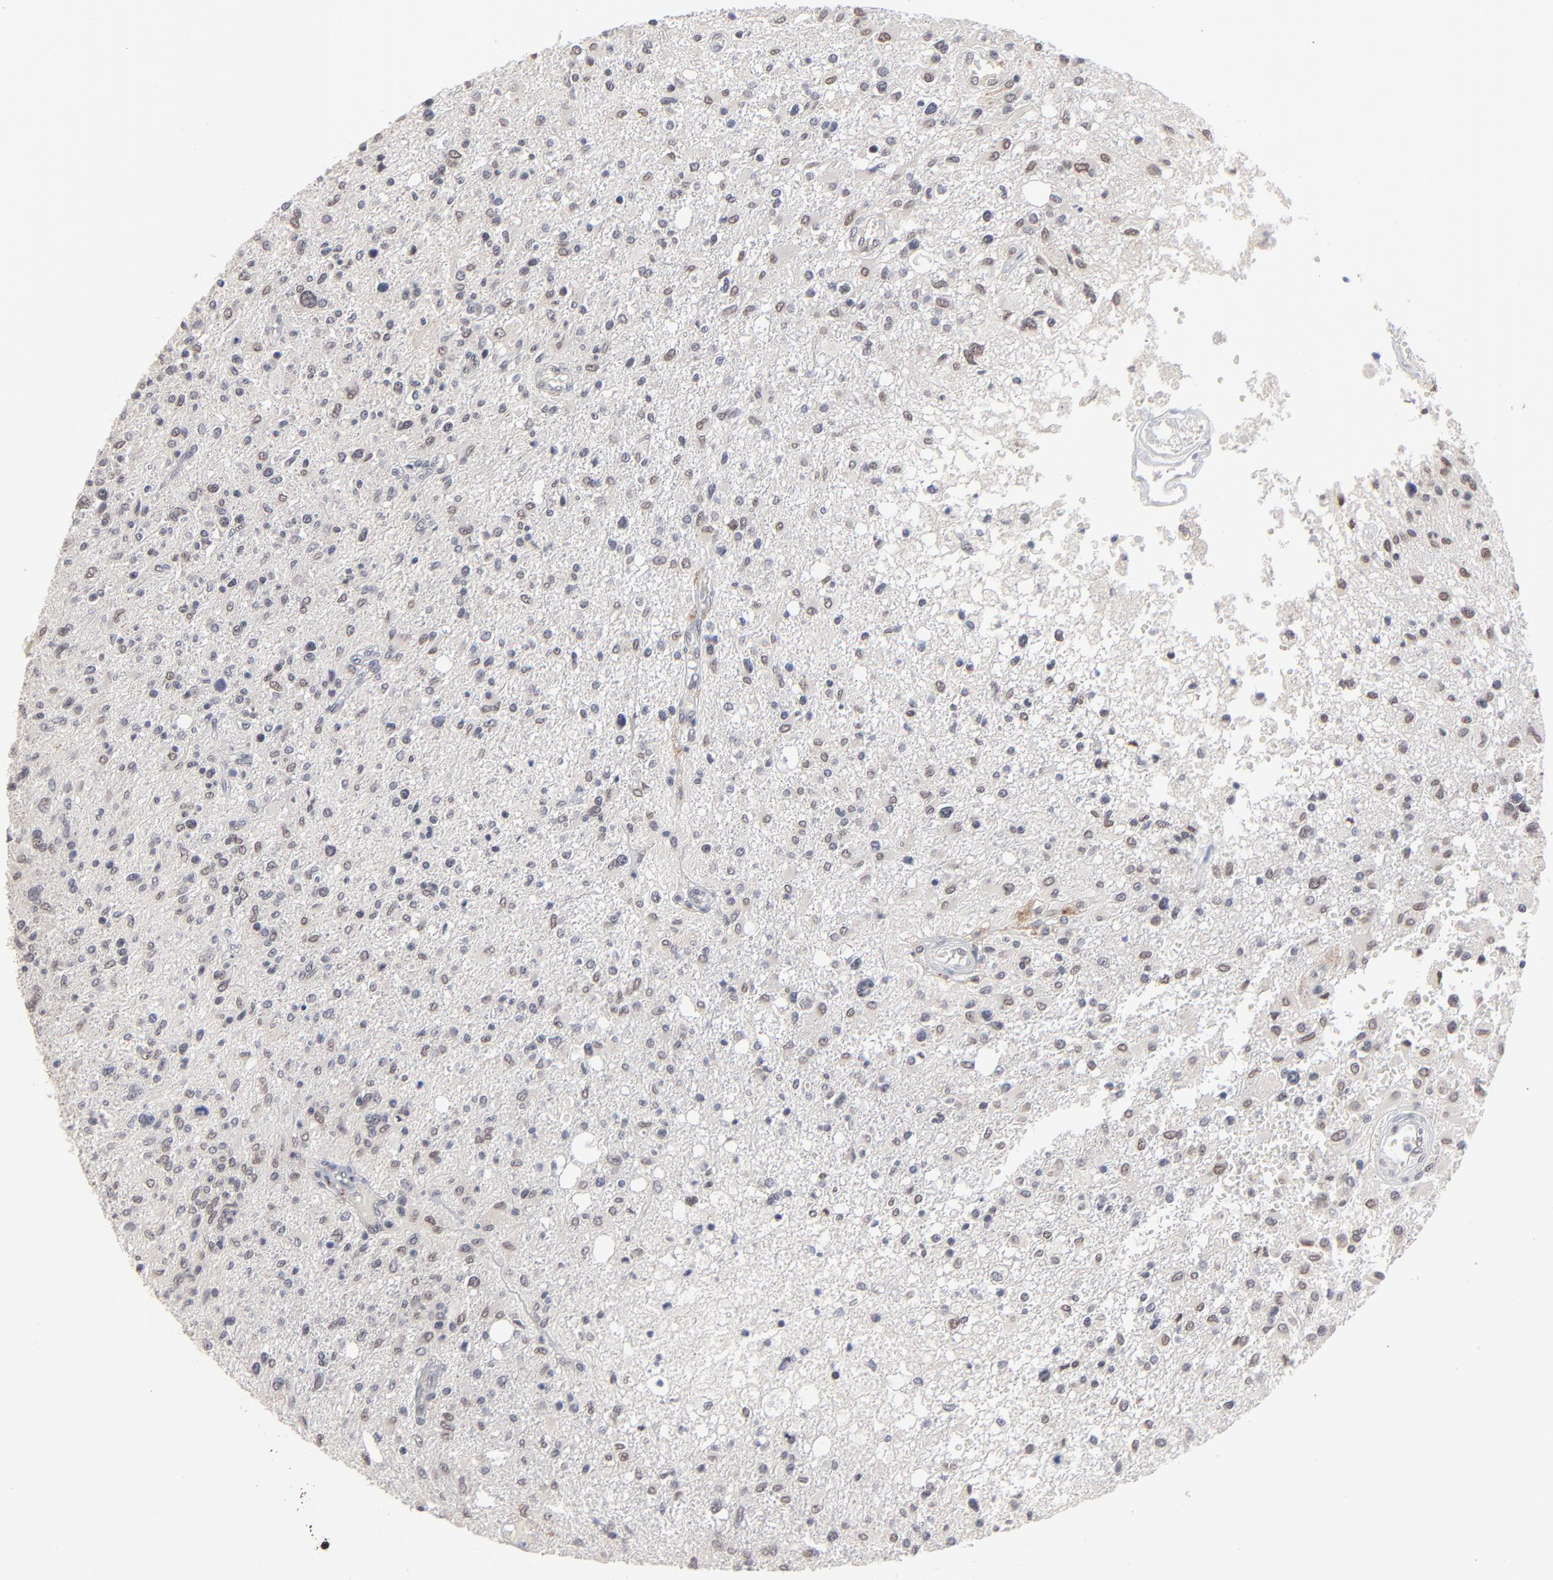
{"staining": {"intensity": "weak", "quantity": "<25%", "location": "nuclear"}, "tissue": "glioma", "cell_type": "Tumor cells", "image_type": "cancer", "snomed": [{"axis": "morphology", "description": "Glioma, malignant, High grade"}, {"axis": "topography", "description": "Cerebral cortex"}], "caption": "The image exhibits no significant positivity in tumor cells of glioma.", "gene": "MBIP", "patient": {"sex": "male", "age": 76}}